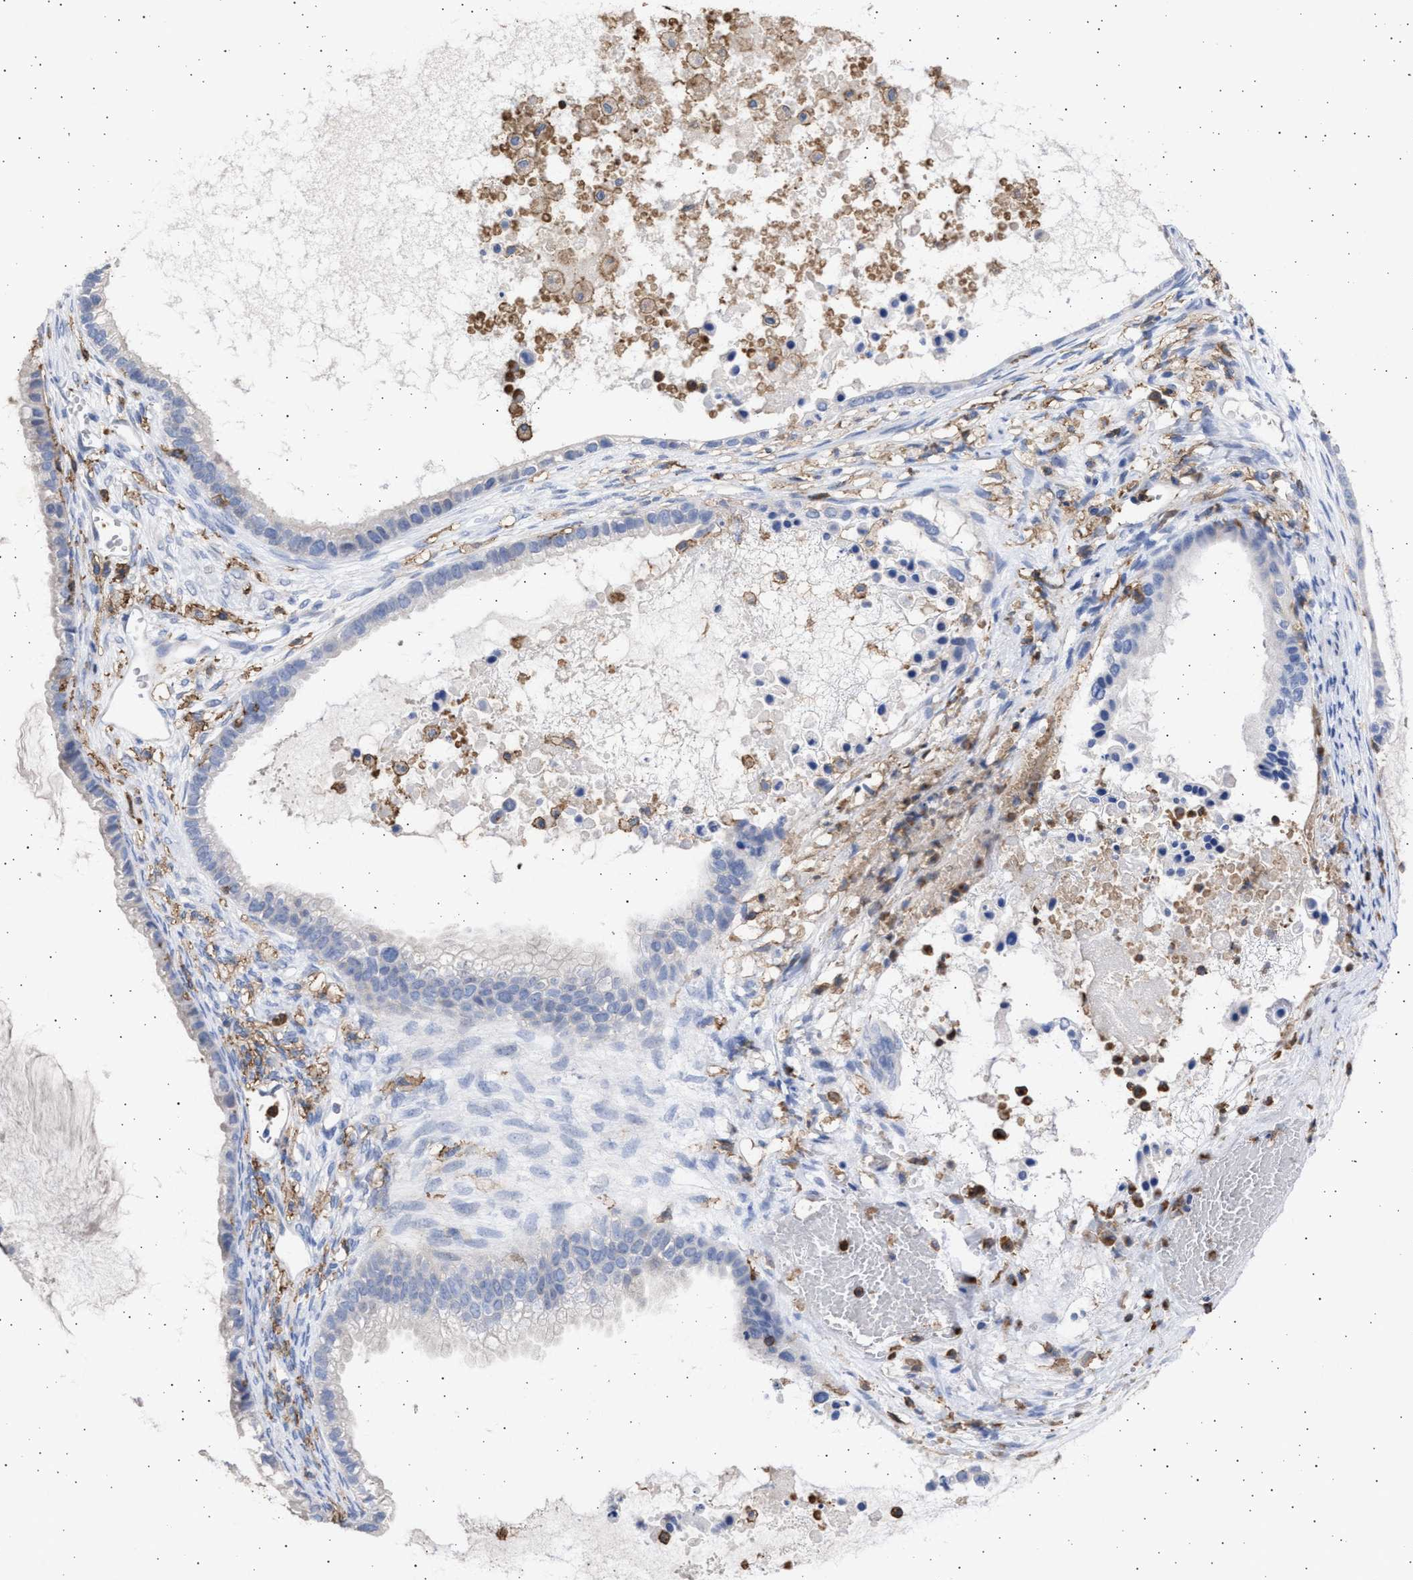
{"staining": {"intensity": "negative", "quantity": "none", "location": "none"}, "tissue": "ovarian cancer", "cell_type": "Tumor cells", "image_type": "cancer", "snomed": [{"axis": "morphology", "description": "Cystadenocarcinoma, mucinous, NOS"}, {"axis": "topography", "description": "Ovary"}], "caption": "Ovarian cancer was stained to show a protein in brown. There is no significant staining in tumor cells.", "gene": "FCER1A", "patient": {"sex": "female", "age": 80}}